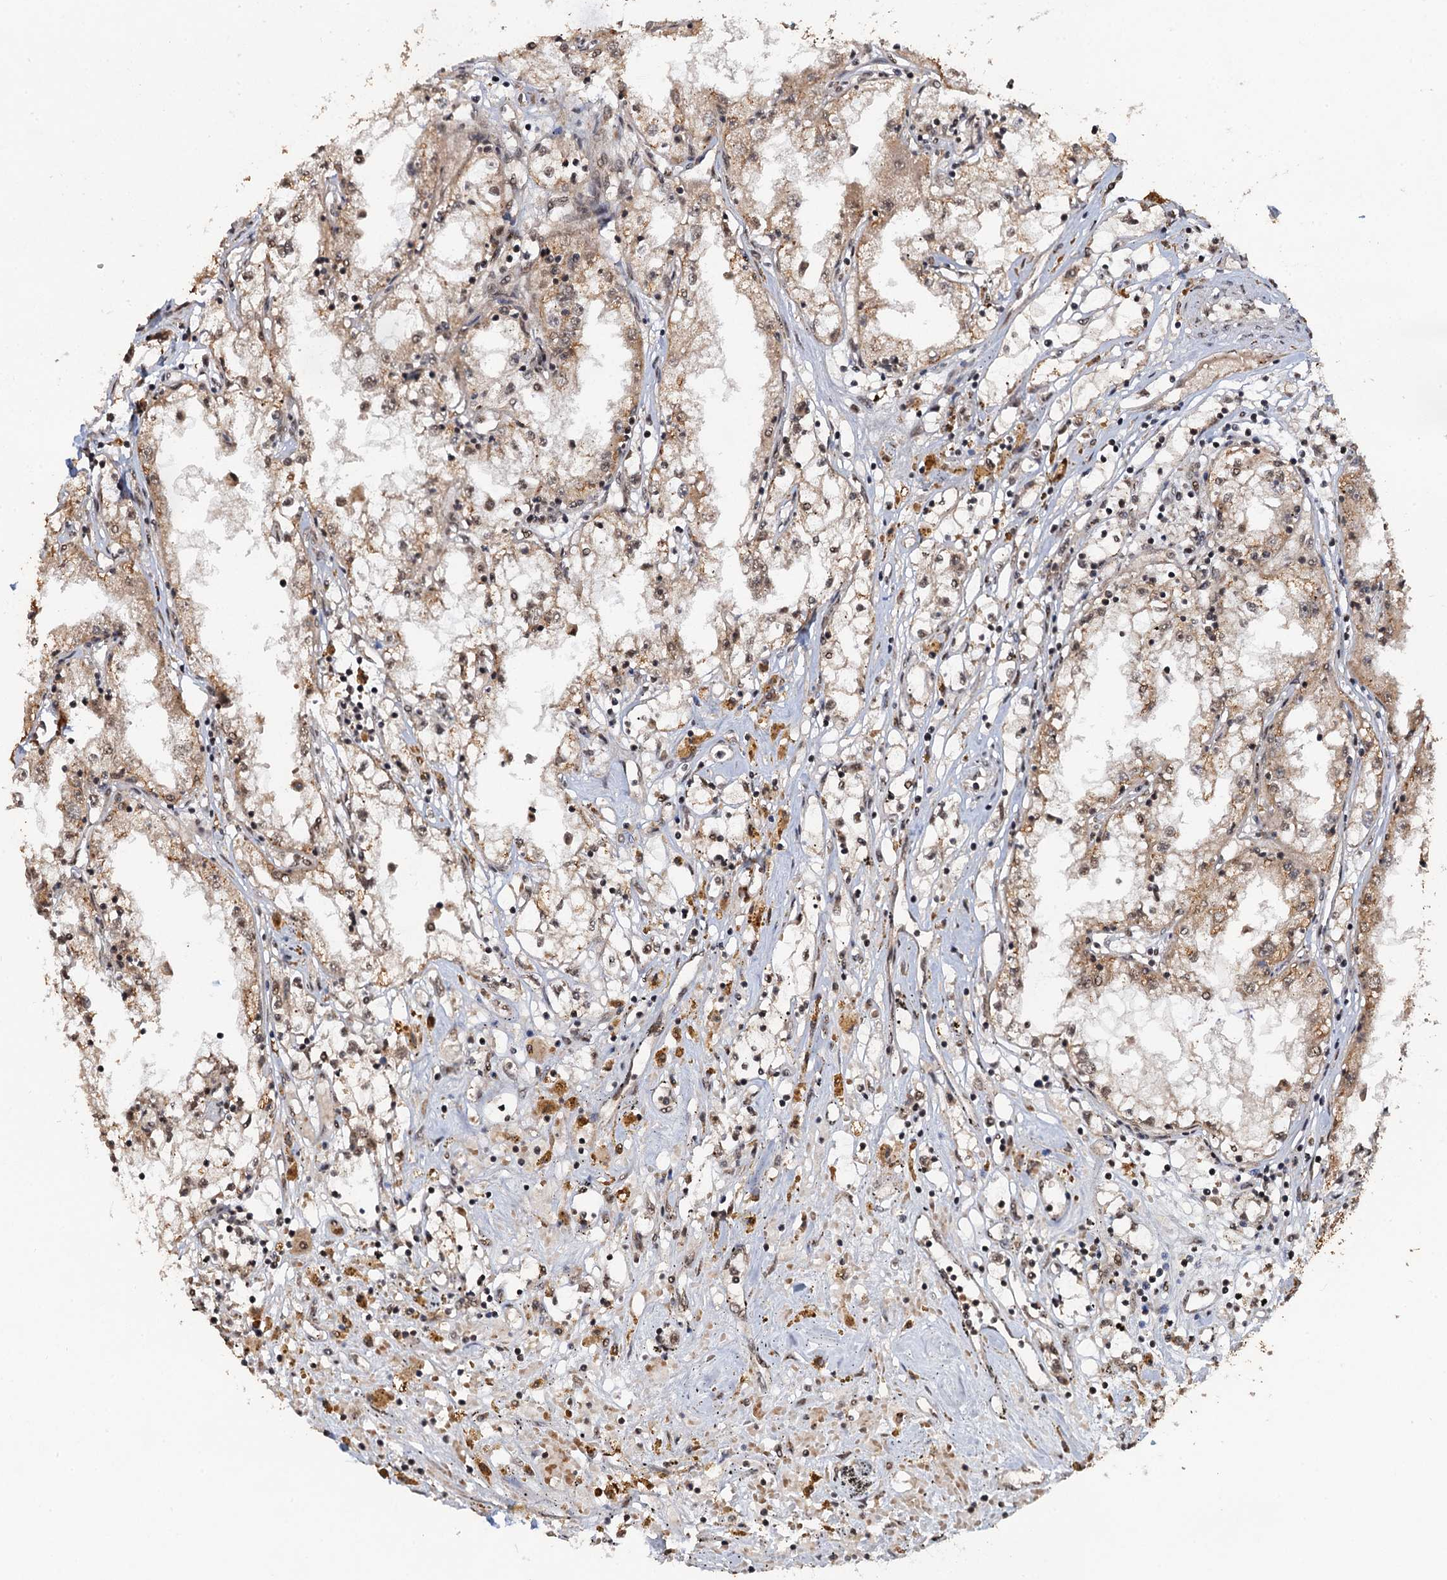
{"staining": {"intensity": "weak", "quantity": "25%-75%", "location": "cytoplasmic/membranous,nuclear"}, "tissue": "renal cancer", "cell_type": "Tumor cells", "image_type": "cancer", "snomed": [{"axis": "morphology", "description": "Adenocarcinoma, NOS"}, {"axis": "topography", "description": "Kidney"}], "caption": "DAB (3,3'-diaminobenzidine) immunohistochemical staining of human renal adenocarcinoma exhibits weak cytoplasmic/membranous and nuclear protein staining in approximately 25%-75% of tumor cells. Immunohistochemistry stains the protein of interest in brown and the nuclei are stained blue.", "gene": "REP15", "patient": {"sex": "male", "age": 56}}